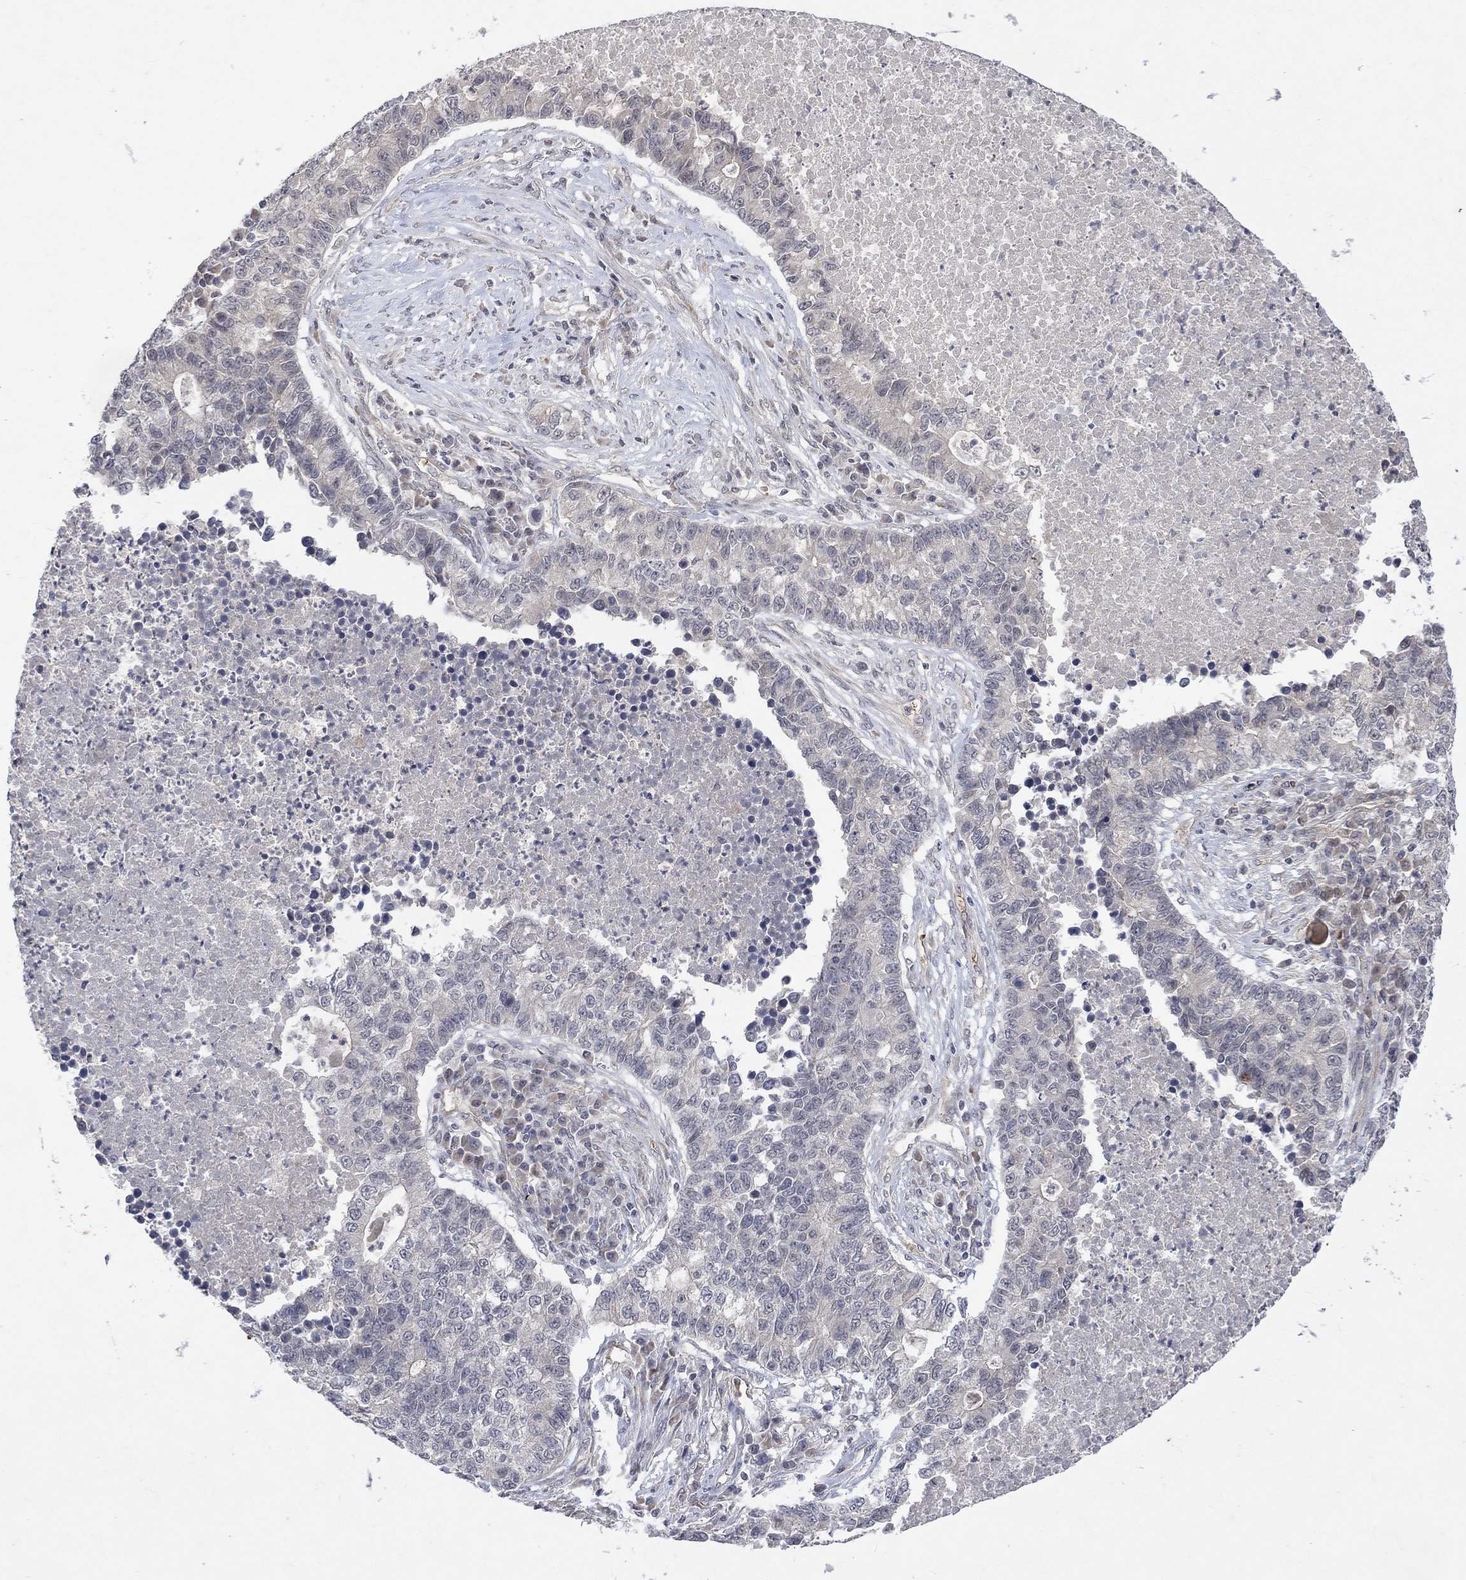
{"staining": {"intensity": "negative", "quantity": "none", "location": "none"}, "tissue": "lung cancer", "cell_type": "Tumor cells", "image_type": "cancer", "snomed": [{"axis": "morphology", "description": "Adenocarcinoma, NOS"}, {"axis": "topography", "description": "Lung"}], "caption": "Immunohistochemical staining of lung cancer (adenocarcinoma) demonstrates no significant staining in tumor cells.", "gene": "GRIN2D", "patient": {"sex": "male", "age": 57}}